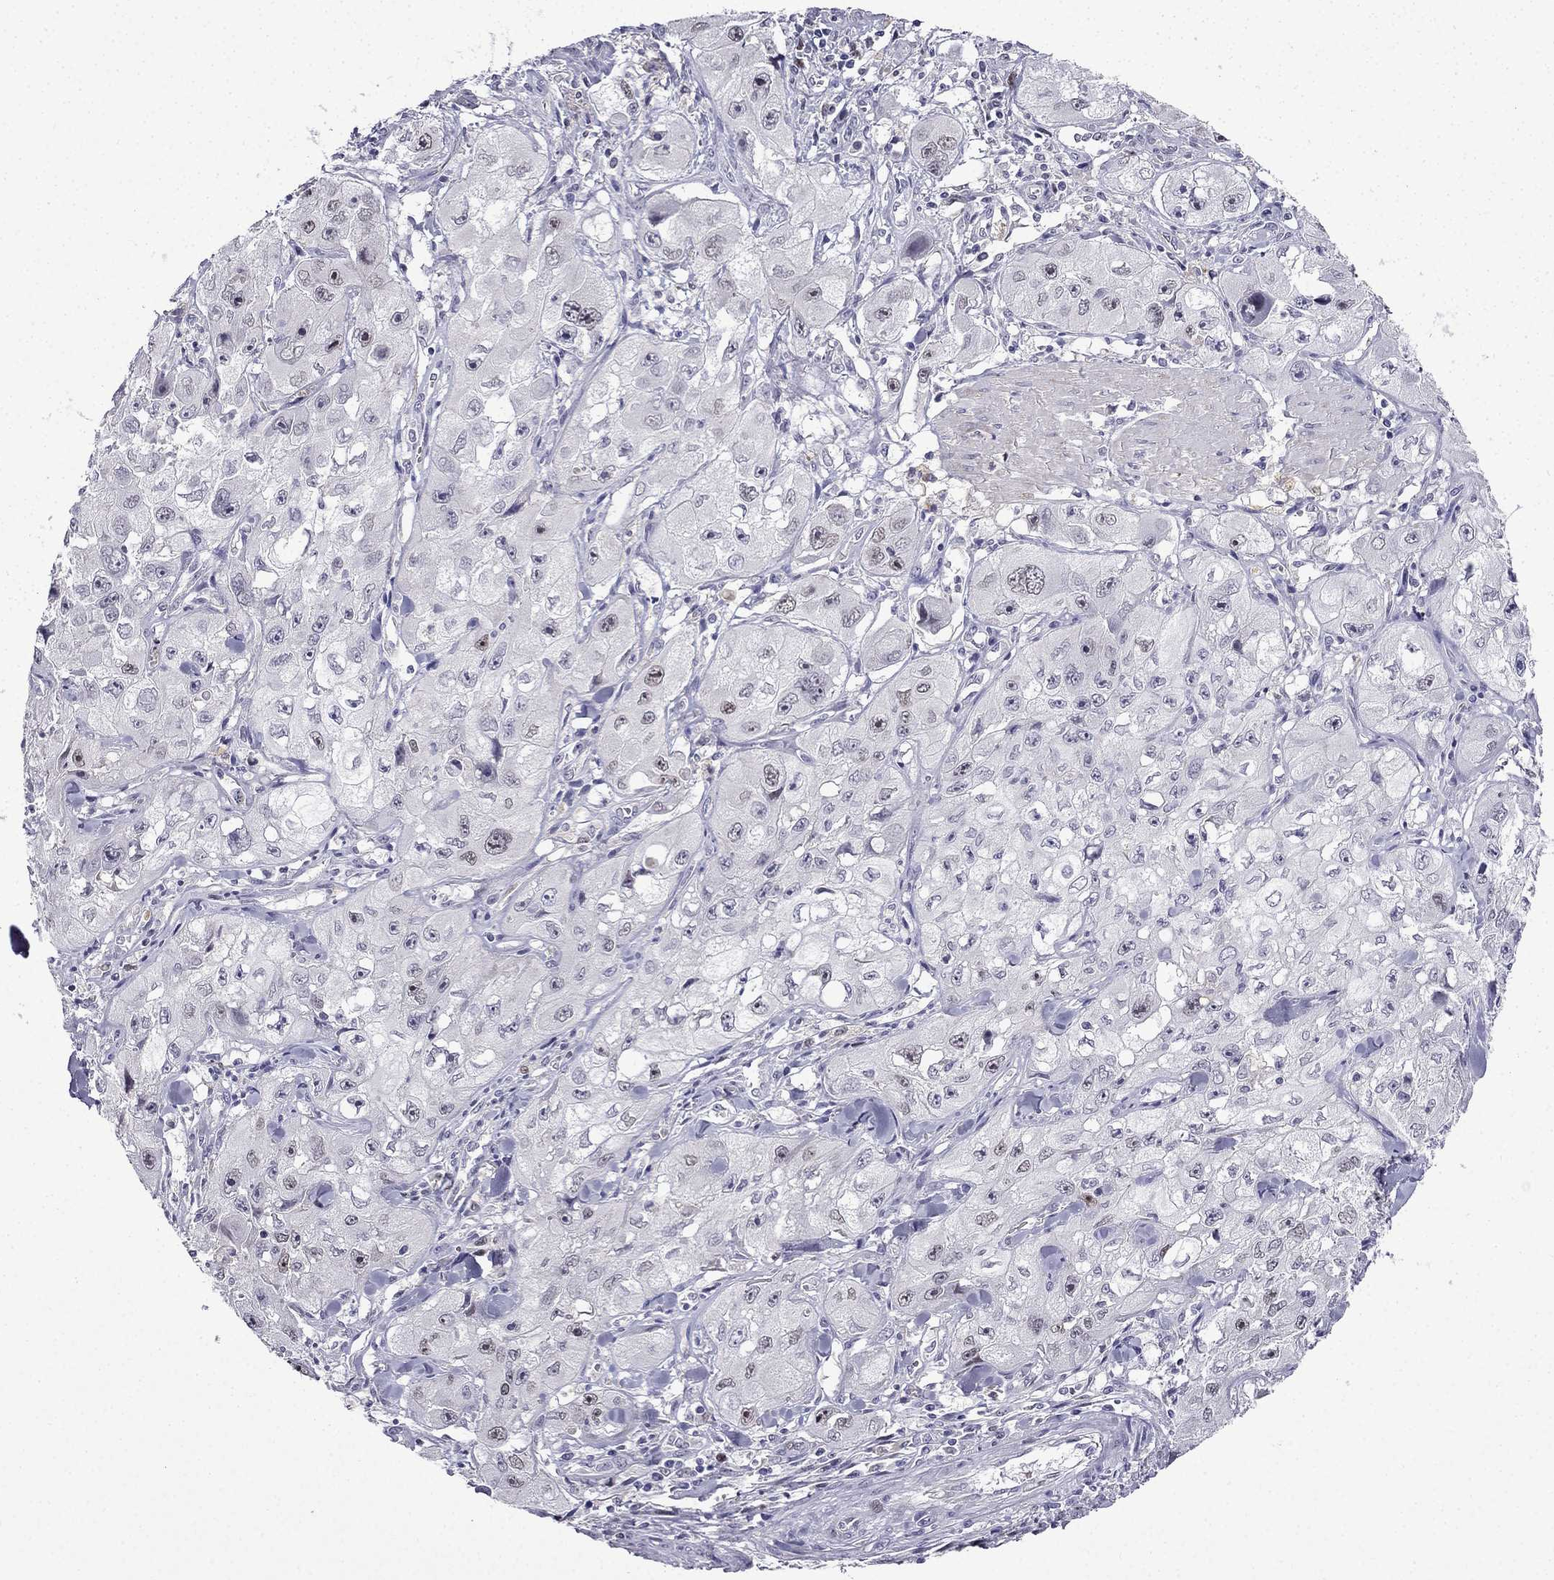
{"staining": {"intensity": "negative", "quantity": "none", "location": "none"}, "tissue": "skin cancer", "cell_type": "Tumor cells", "image_type": "cancer", "snomed": [{"axis": "morphology", "description": "Squamous cell carcinoma, NOS"}, {"axis": "topography", "description": "Skin"}, {"axis": "topography", "description": "Subcutis"}], "caption": "A high-resolution photomicrograph shows IHC staining of skin squamous cell carcinoma, which reveals no significant expression in tumor cells. (DAB (3,3'-diaminobenzidine) IHC visualized using brightfield microscopy, high magnification).", "gene": "UHRF1", "patient": {"sex": "male", "age": 73}}